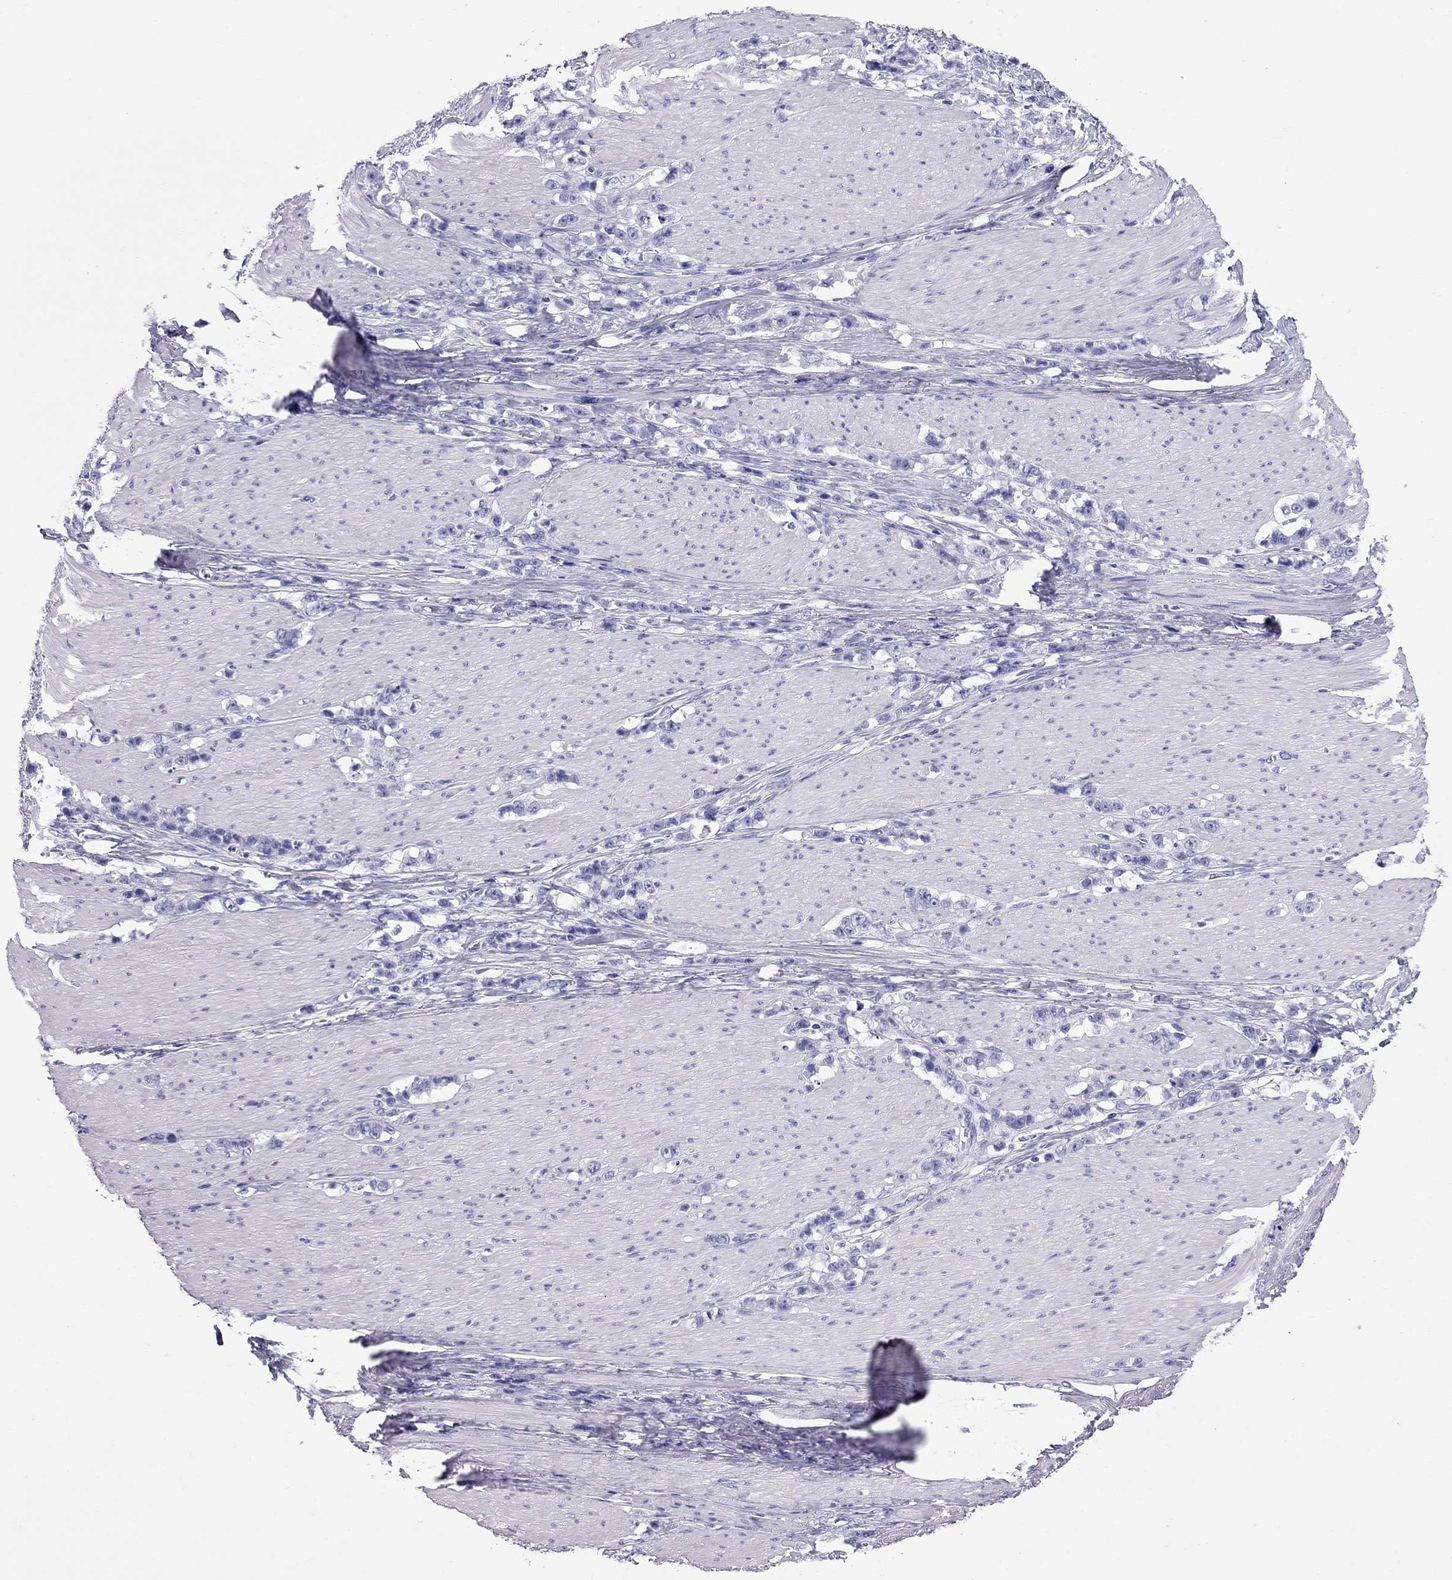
{"staining": {"intensity": "negative", "quantity": "none", "location": "none"}, "tissue": "stomach cancer", "cell_type": "Tumor cells", "image_type": "cancer", "snomed": [{"axis": "morphology", "description": "Adenocarcinoma, NOS"}, {"axis": "topography", "description": "Stomach, lower"}], "caption": "Photomicrograph shows no significant protein expression in tumor cells of stomach cancer.", "gene": "SCART1", "patient": {"sex": "male", "age": 88}}